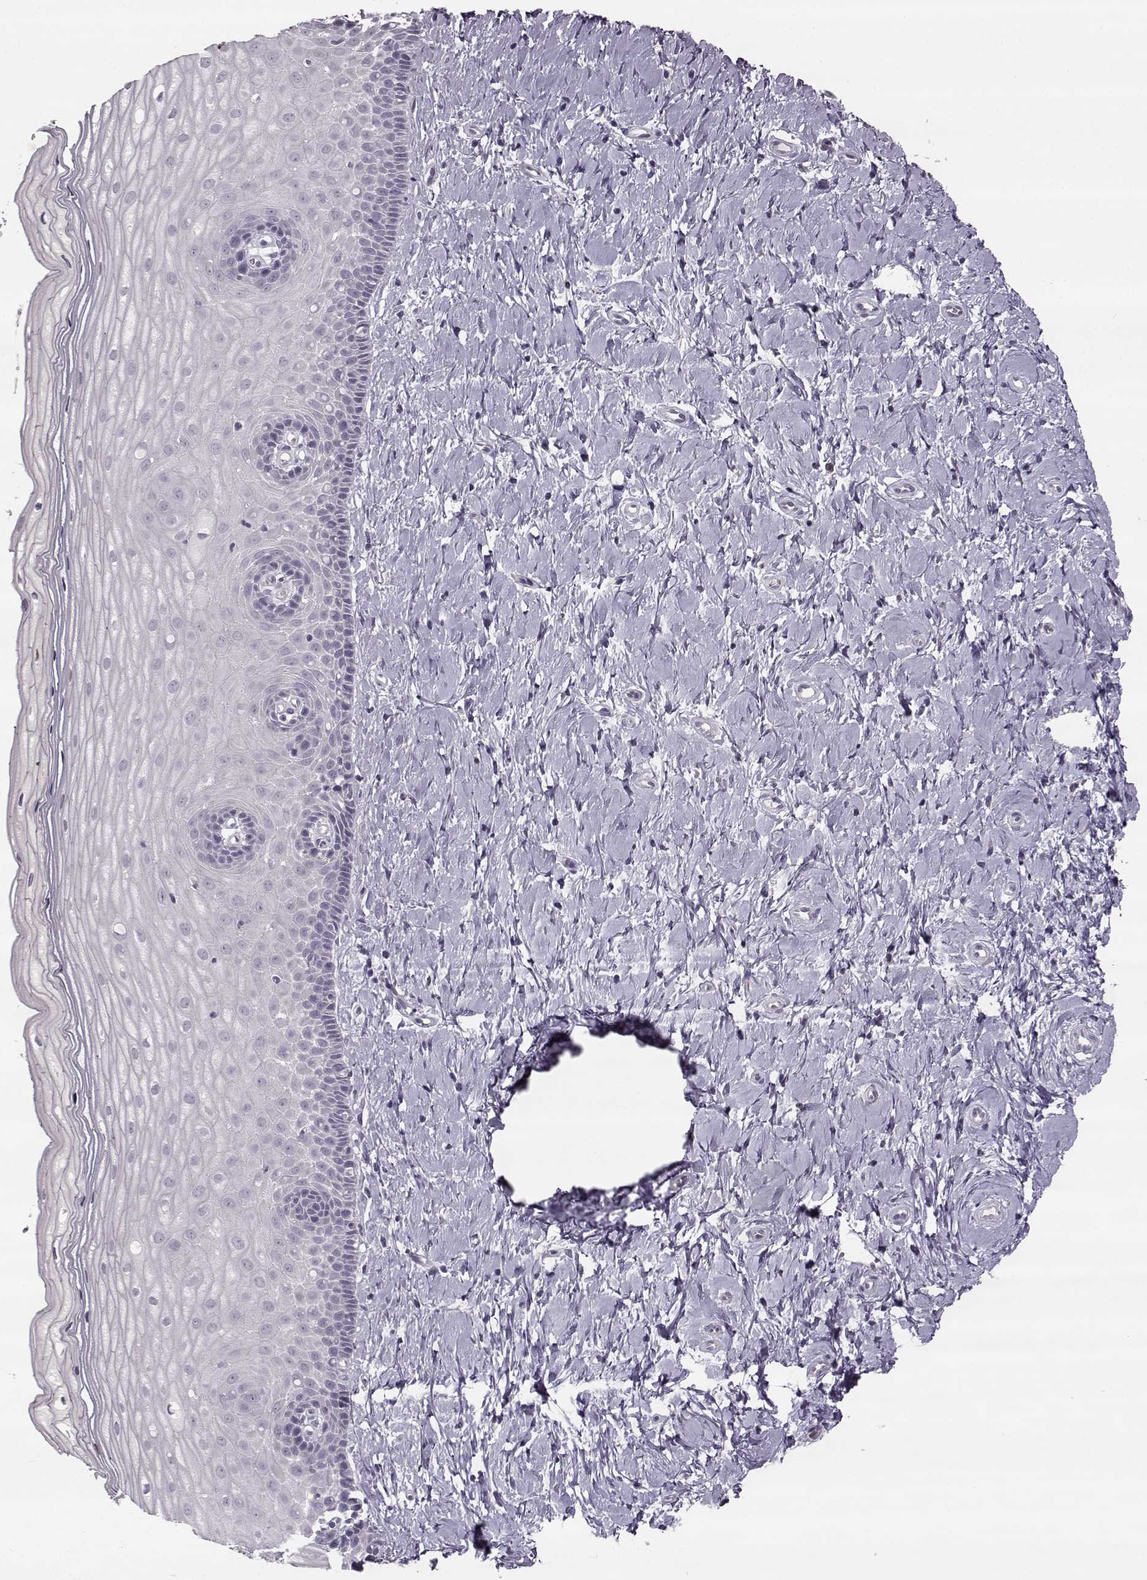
{"staining": {"intensity": "negative", "quantity": "none", "location": "none"}, "tissue": "cervix", "cell_type": "Glandular cells", "image_type": "normal", "snomed": [{"axis": "morphology", "description": "Normal tissue, NOS"}, {"axis": "topography", "description": "Cervix"}], "caption": "Immunohistochemistry (IHC) image of normal cervix: human cervix stained with DAB shows no significant protein positivity in glandular cells.", "gene": "MAP6D1", "patient": {"sex": "female", "age": 37}}